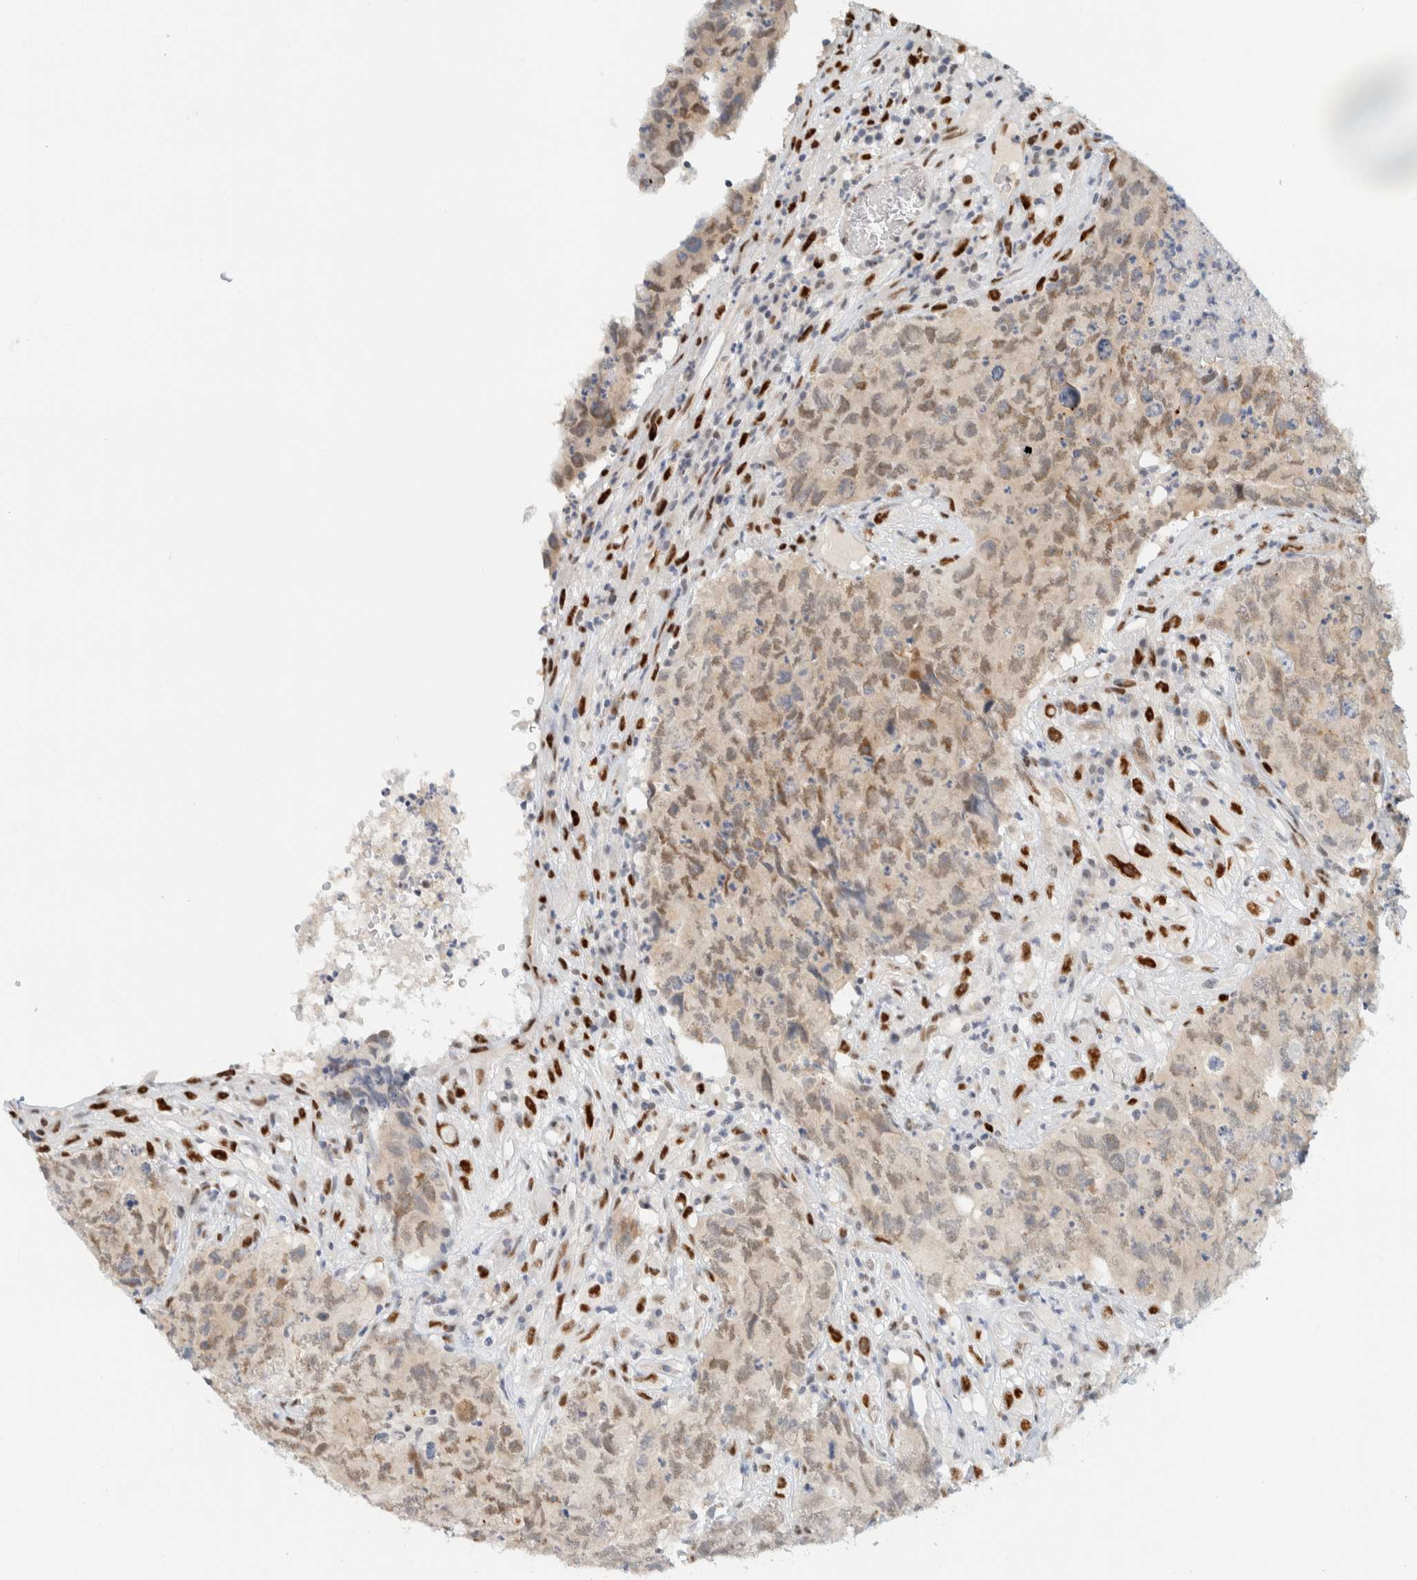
{"staining": {"intensity": "weak", "quantity": "25%-75%", "location": "nuclear"}, "tissue": "testis cancer", "cell_type": "Tumor cells", "image_type": "cancer", "snomed": [{"axis": "morphology", "description": "Carcinoma, Embryonal, NOS"}, {"axis": "topography", "description": "Testis"}], "caption": "Immunohistochemical staining of human testis embryonal carcinoma reveals weak nuclear protein positivity in approximately 25%-75% of tumor cells. The staining was performed using DAB, with brown indicating positive protein expression. Nuclei are stained blue with hematoxylin.", "gene": "ZNF683", "patient": {"sex": "male", "age": 32}}